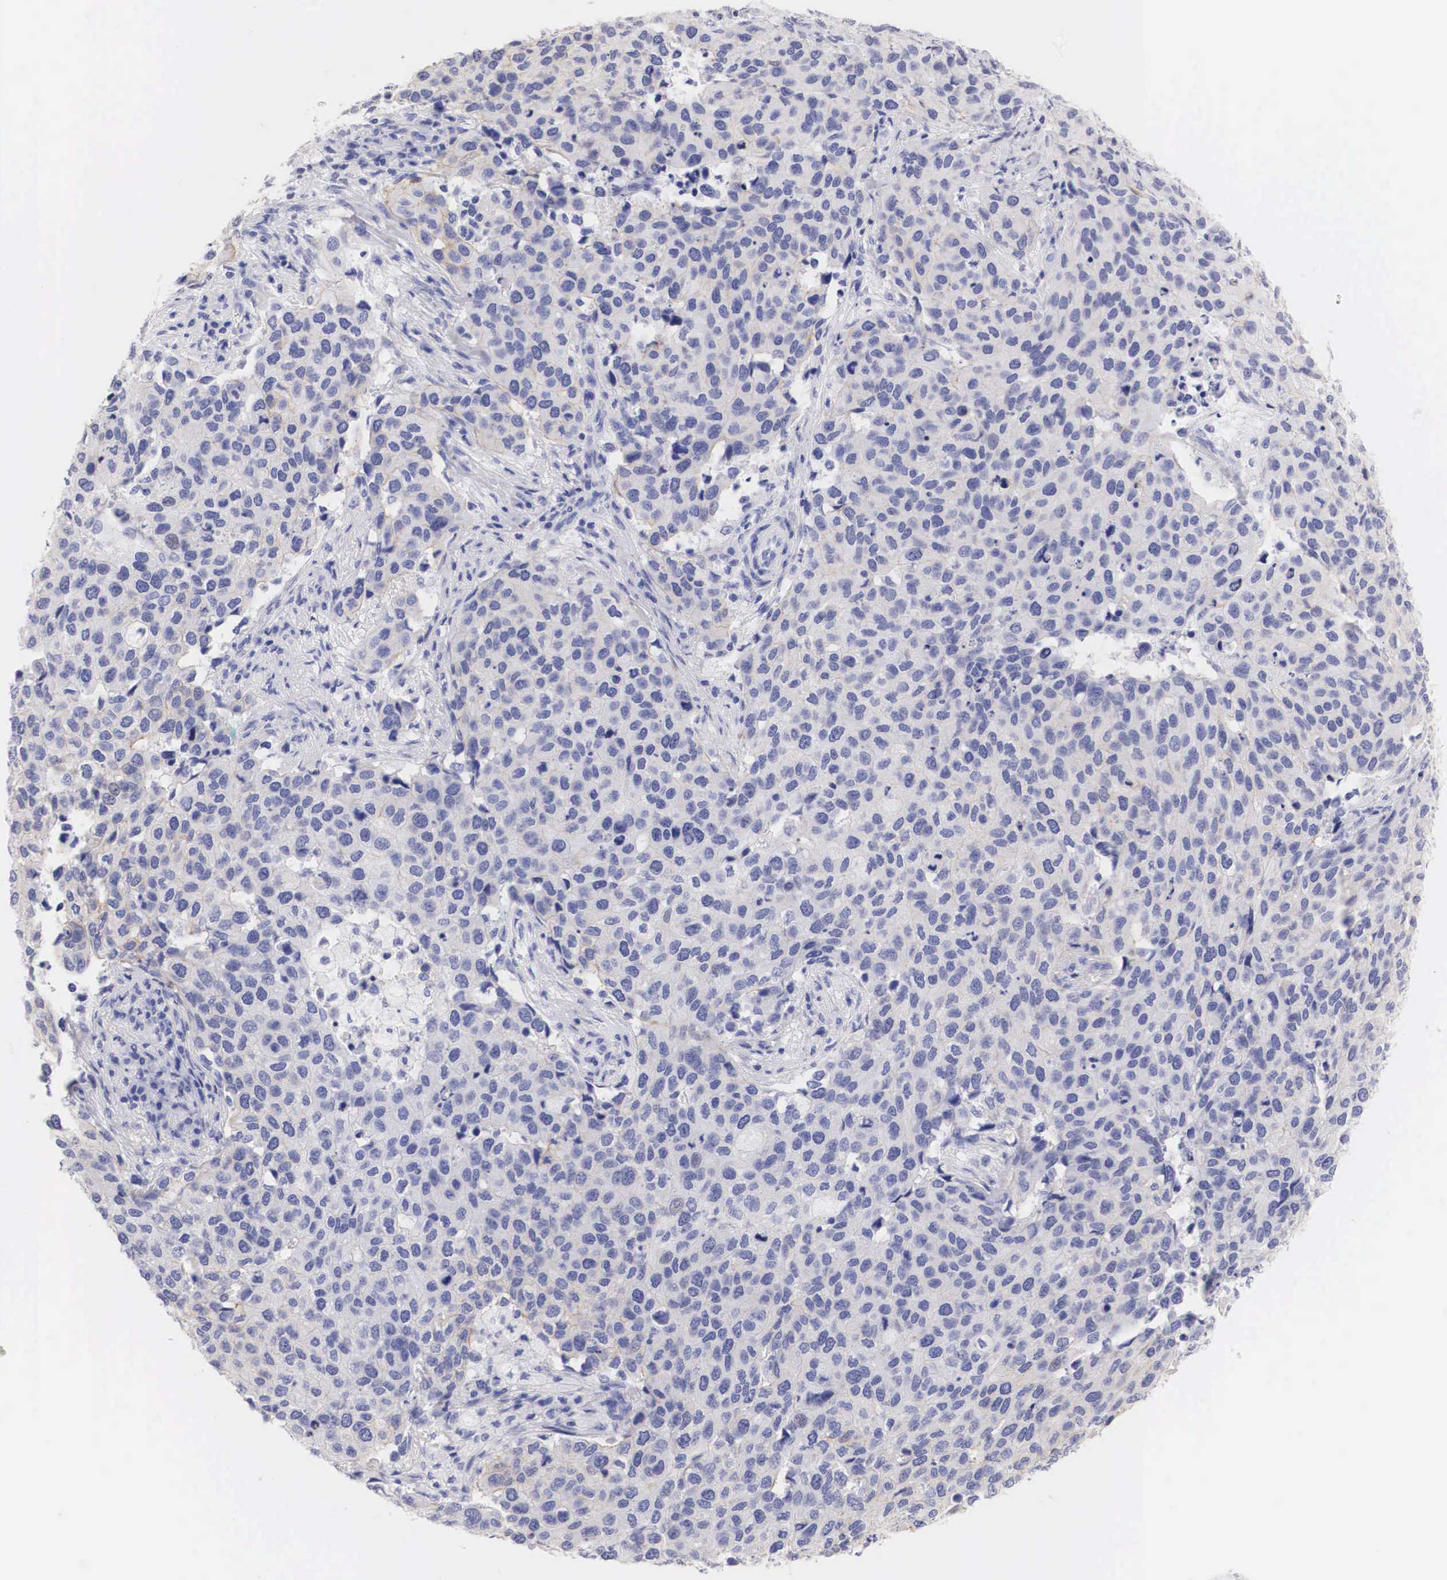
{"staining": {"intensity": "weak", "quantity": "<25%", "location": "cytoplasmic/membranous"}, "tissue": "cervical cancer", "cell_type": "Tumor cells", "image_type": "cancer", "snomed": [{"axis": "morphology", "description": "Squamous cell carcinoma, NOS"}, {"axis": "topography", "description": "Cervix"}], "caption": "A high-resolution image shows immunohistochemistry (IHC) staining of cervical cancer (squamous cell carcinoma), which displays no significant expression in tumor cells.", "gene": "ERBB2", "patient": {"sex": "female", "age": 54}}